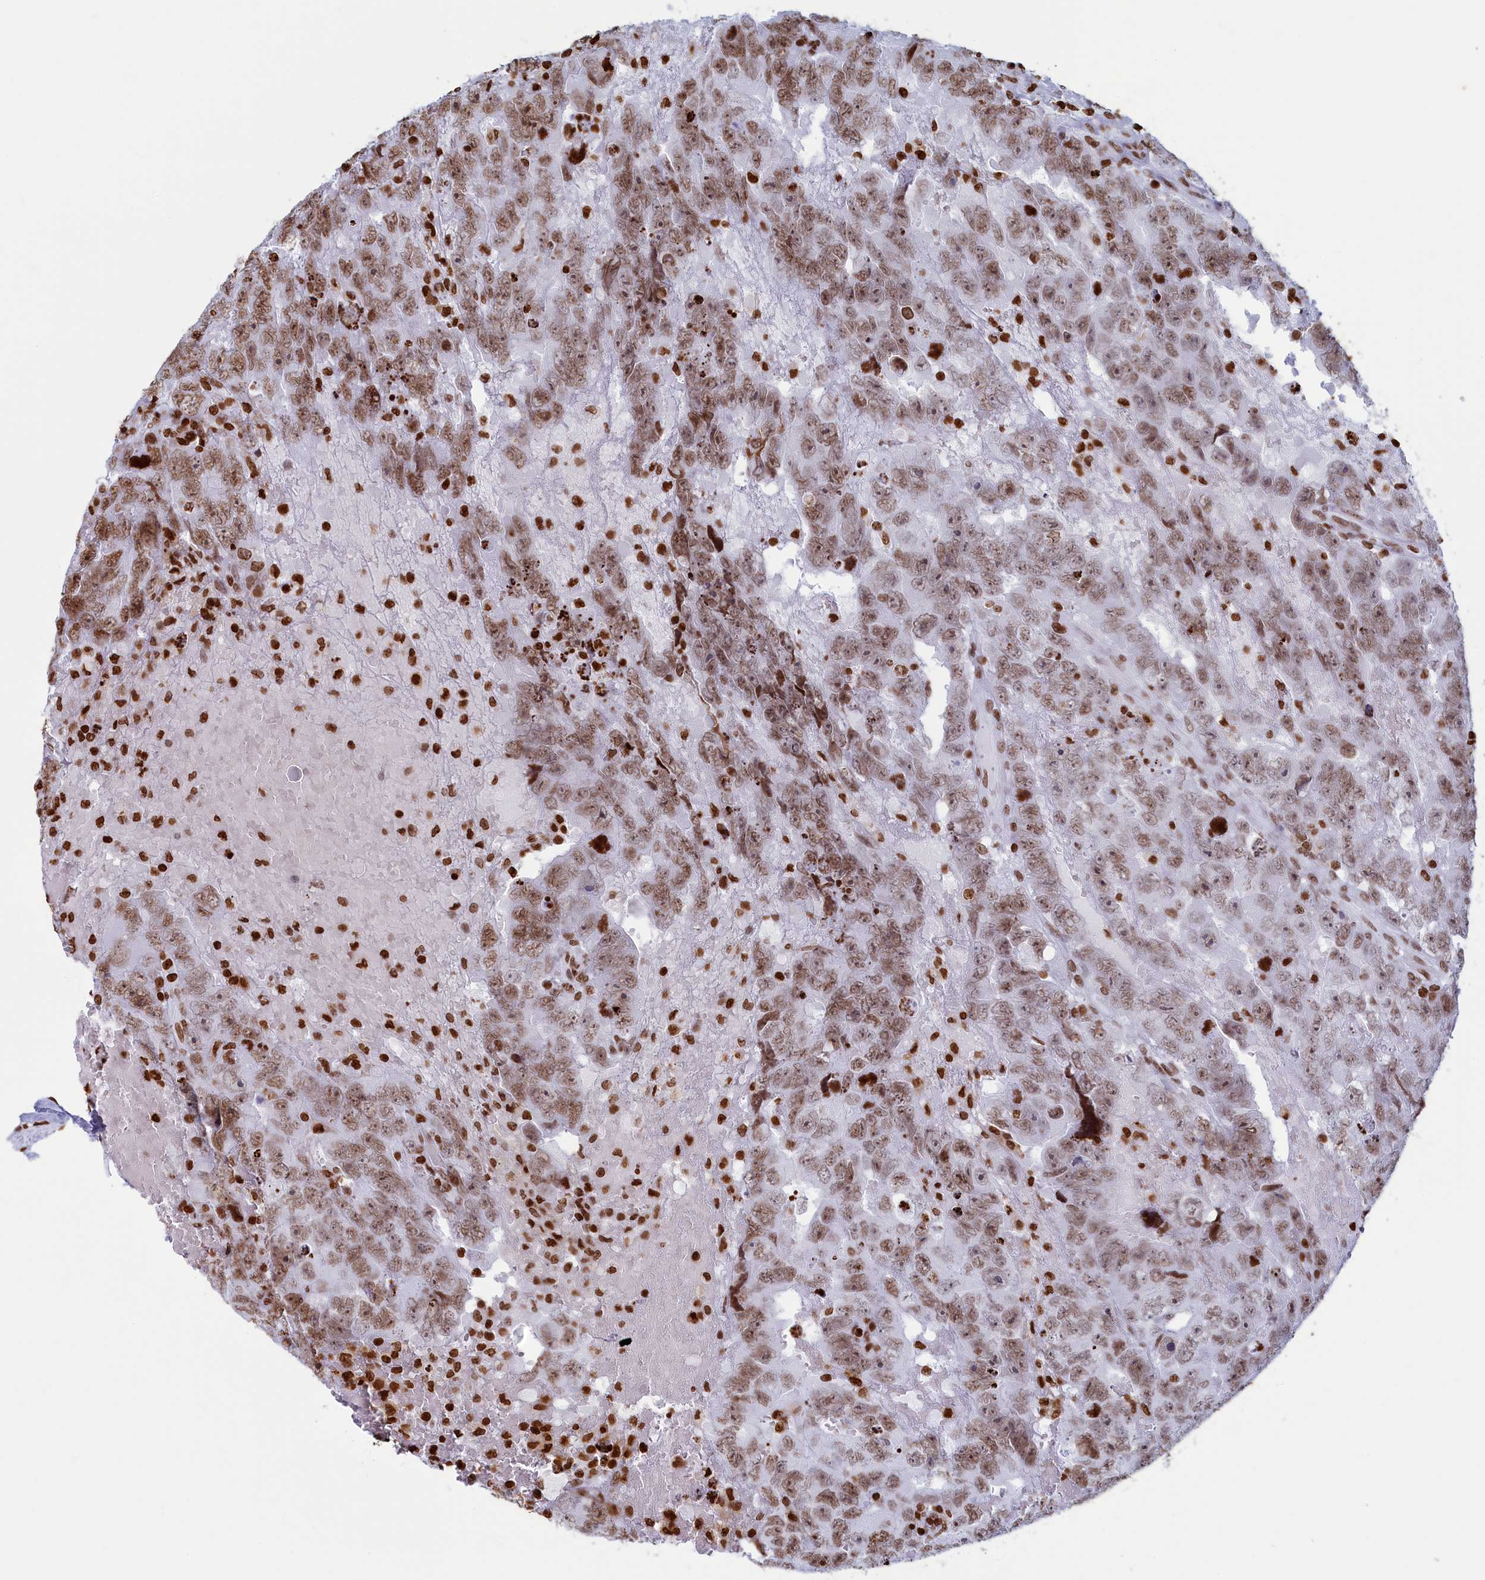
{"staining": {"intensity": "moderate", "quantity": ">75%", "location": "nuclear"}, "tissue": "testis cancer", "cell_type": "Tumor cells", "image_type": "cancer", "snomed": [{"axis": "morphology", "description": "Carcinoma, Embryonal, NOS"}, {"axis": "topography", "description": "Testis"}], "caption": "A brown stain shows moderate nuclear expression of a protein in testis cancer (embryonal carcinoma) tumor cells.", "gene": "APOBEC3A", "patient": {"sex": "male", "age": 45}}